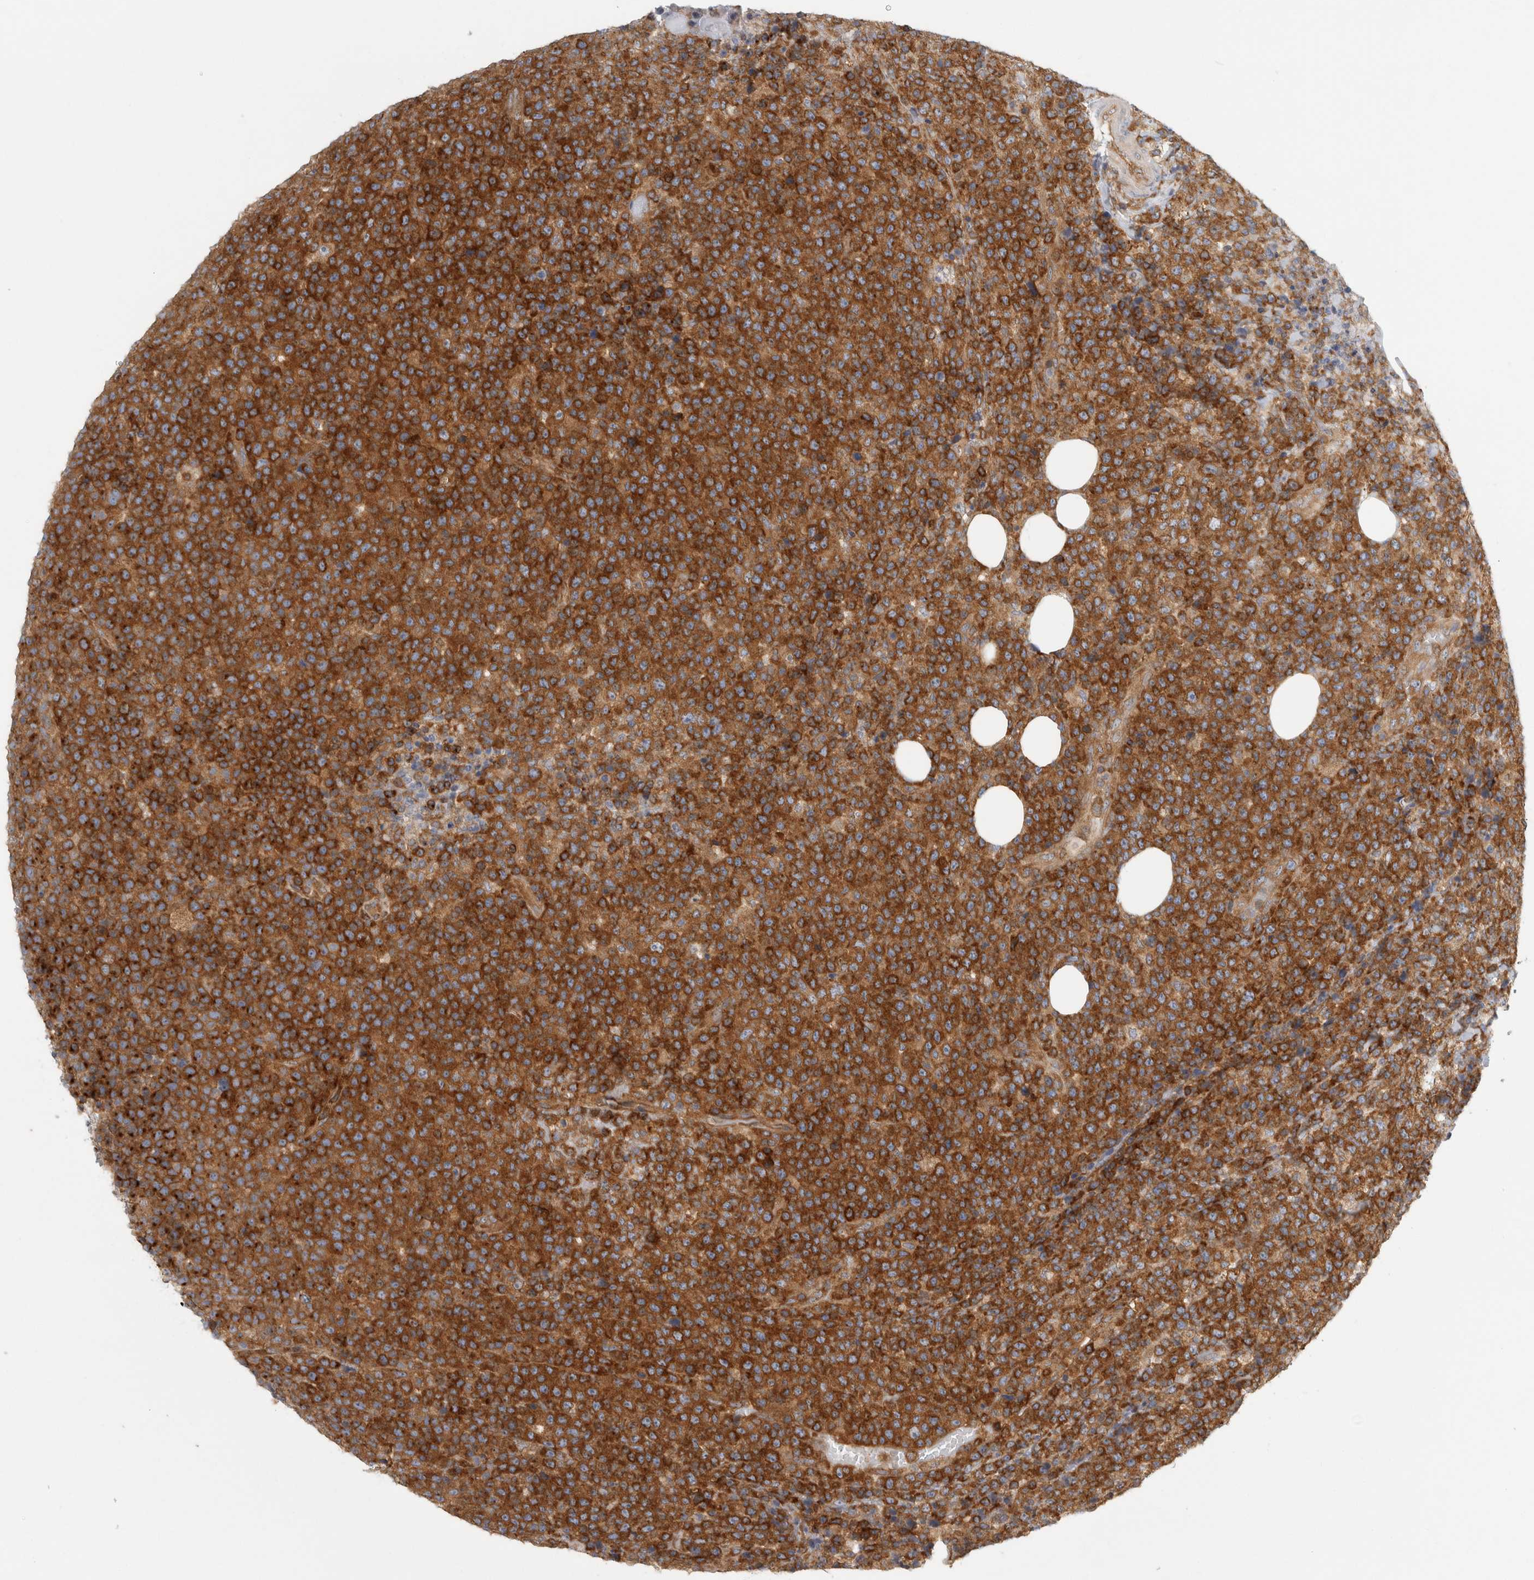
{"staining": {"intensity": "strong", "quantity": ">75%", "location": "cytoplasmic/membranous"}, "tissue": "lymphoma", "cell_type": "Tumor cells", "image_type": "cancer", "snomed": [{"axis": "morphology", "description": "Malignant lymphoma, non-Hodgkin's type, High grade"}, {"axis": "topography", "description": "Lymph node"}], "caption": "Immunohistochemical staining of human lymphoma exhibits high levels of strong cytoplasmic/membranous positivity in about >75% of tumor cells. The staining is performed using DAB brown chromogen to label protein expression. The nuclei are counter-stained blue using hematoxylin.", "gene": "PEX6", "patient": {"sex": "male", "age": 13}}